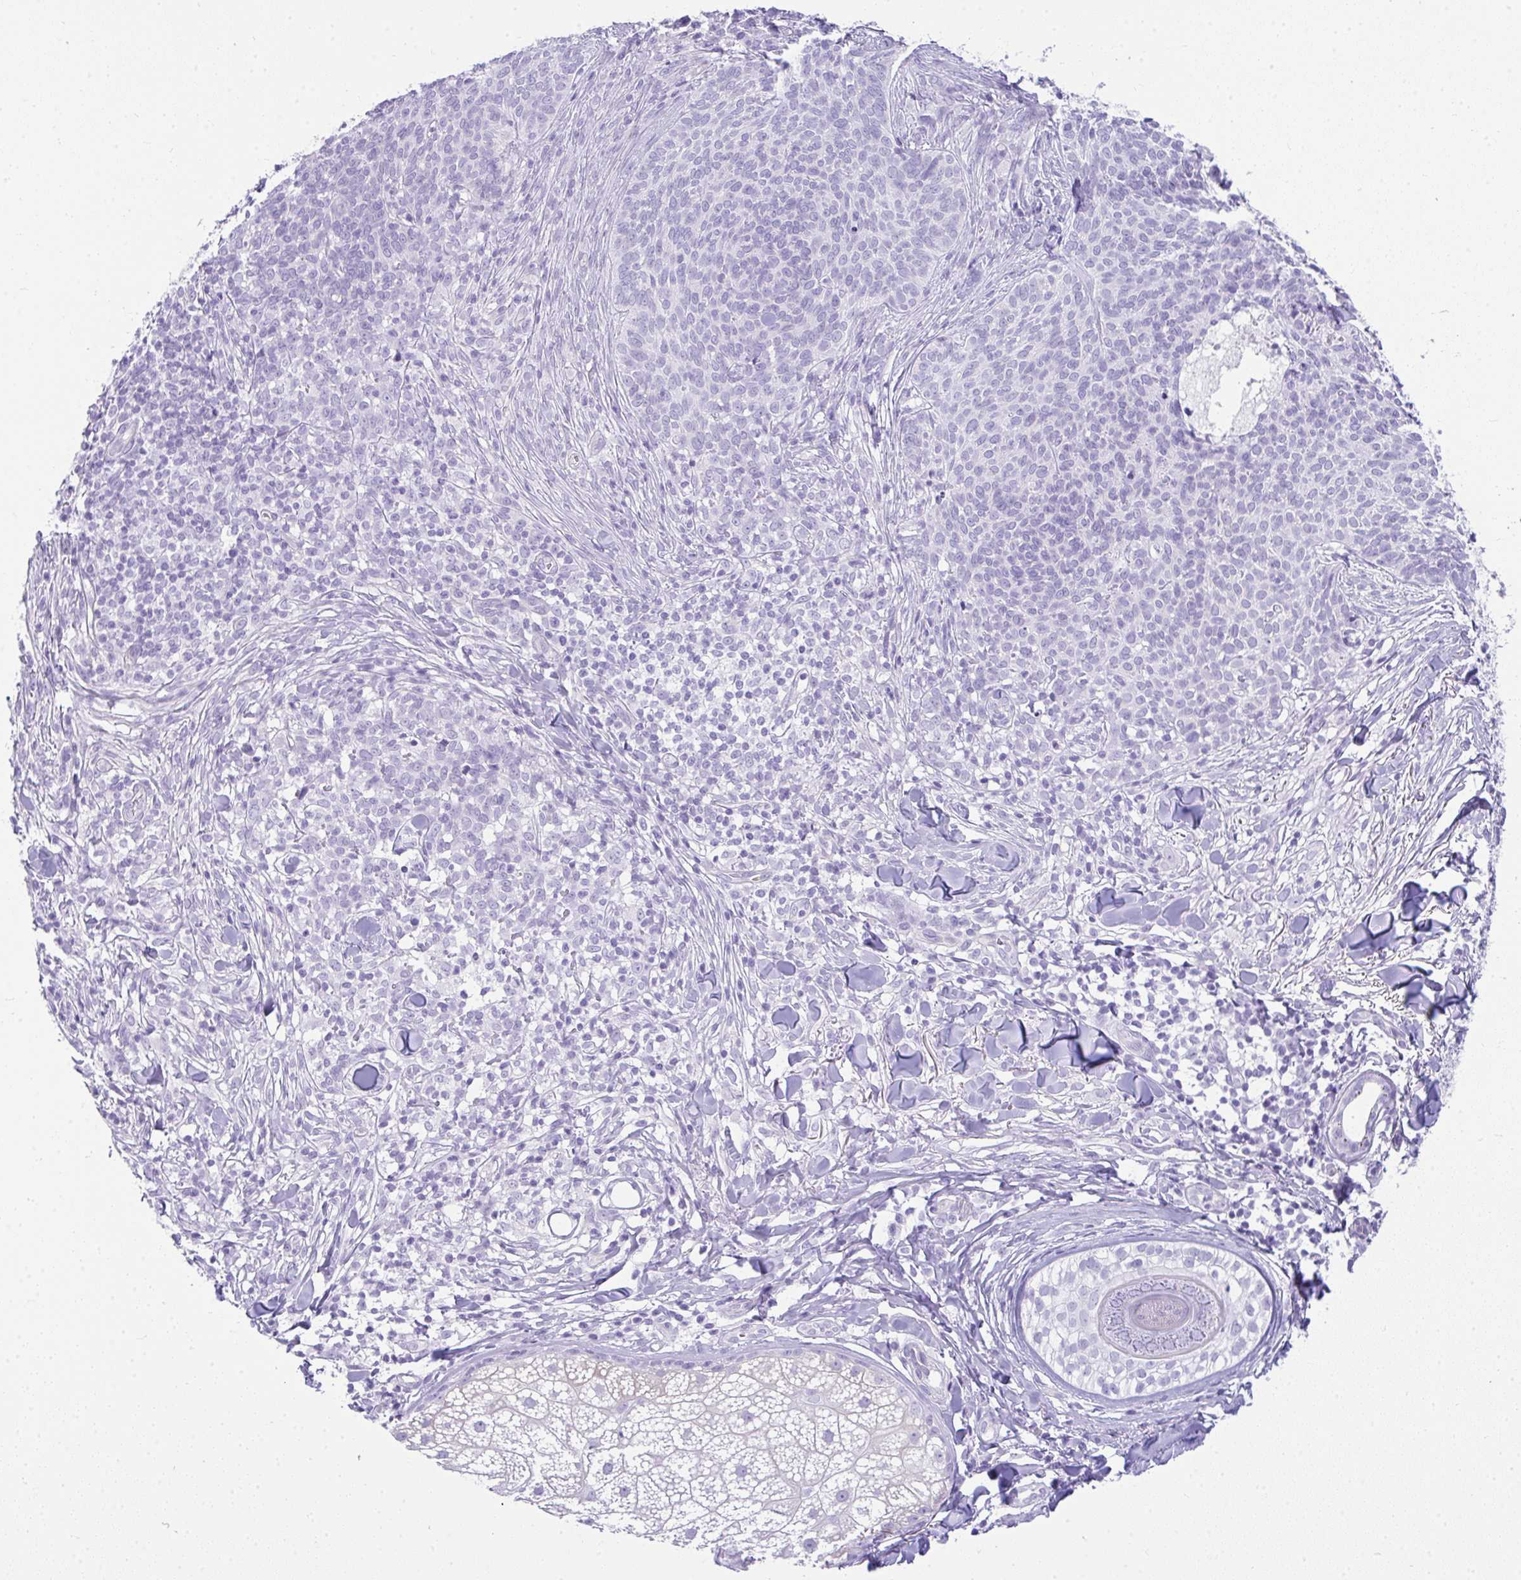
{"staining": {"intensity": "negative", "quantity": "none", "location": "none"}, "tissue": "skin cancer", "cell_type": "Tumor cells", "image_type": "cancer", "snomed": [{"axis": "morphology", "description": "Basal cell carcinoma"}, {"axis": "topography", "description": "Skin"}, {"axis": "topography", "description": "Skin of face"}], "caption": "DAB immunohistochemical staining of human skin cancer displays no significant expression in tumor cells. Brightfield microscopy of immunohistochemistry stained with DAB (brown) and hematoxylin (blue), captured at high magnification.", "gene": "RASL10A", "patient": {"sex": "male", "age": 56}}